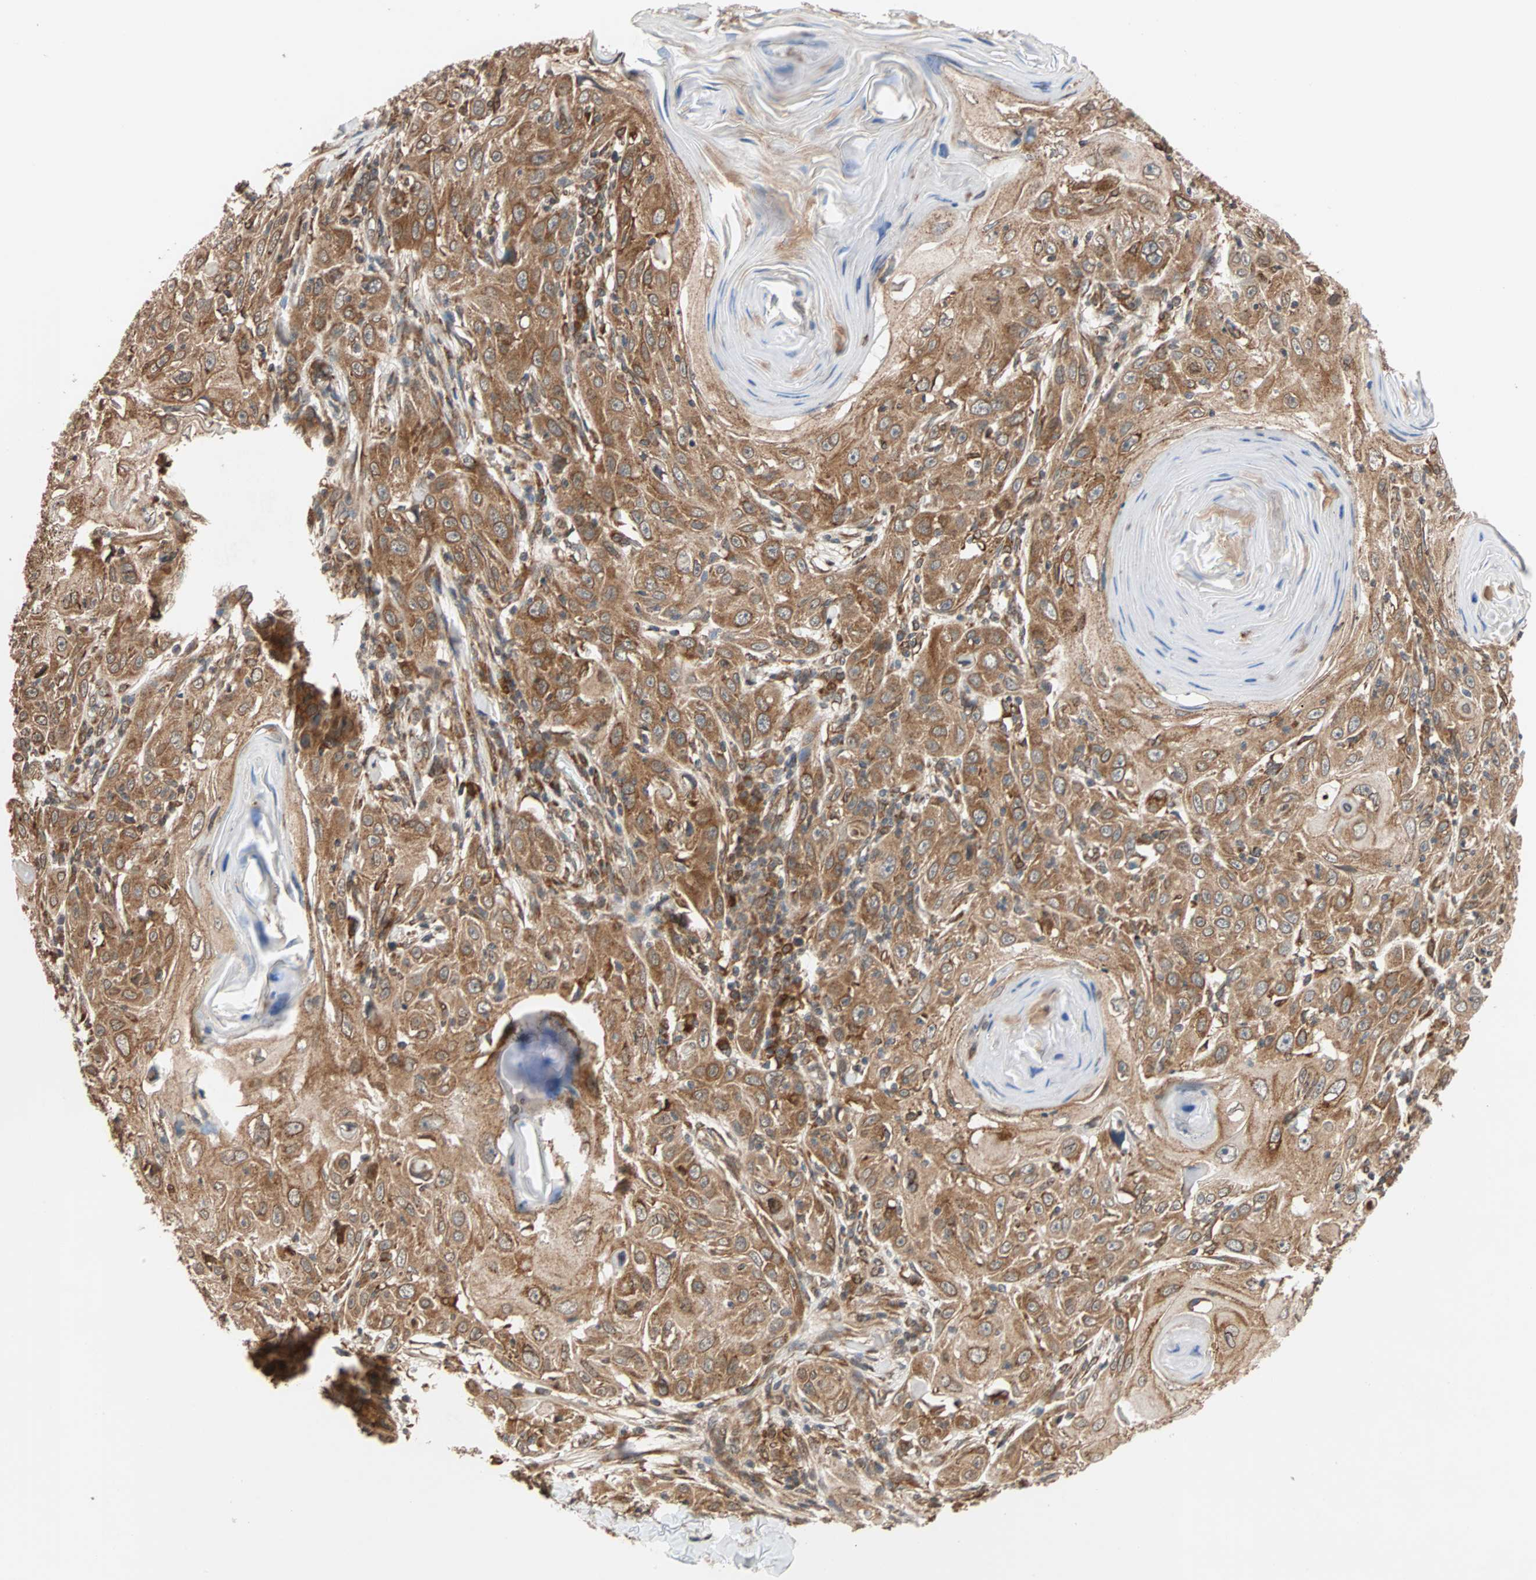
{"staining": {"intensity": "moderate", "quantity": ">75%", "location": "cytoplasmic/membranous"}, "tissue": "skin cancer", "cell_type": "Tumor cells", "image_type": "cancer", "snomed": [{"axis": "morphology", "description": "Squamous cell carcinoma, NOS"}, {"axis": "topography", "description": "Skin"}], "caption": "Skin cancer (squamous cell carcinoma) stained for a protein shows moderate cytoplasmic/membranous positivity in tumor cells.", "gene": "AUP1", "patient": {"sex": "female", "age": 88}}